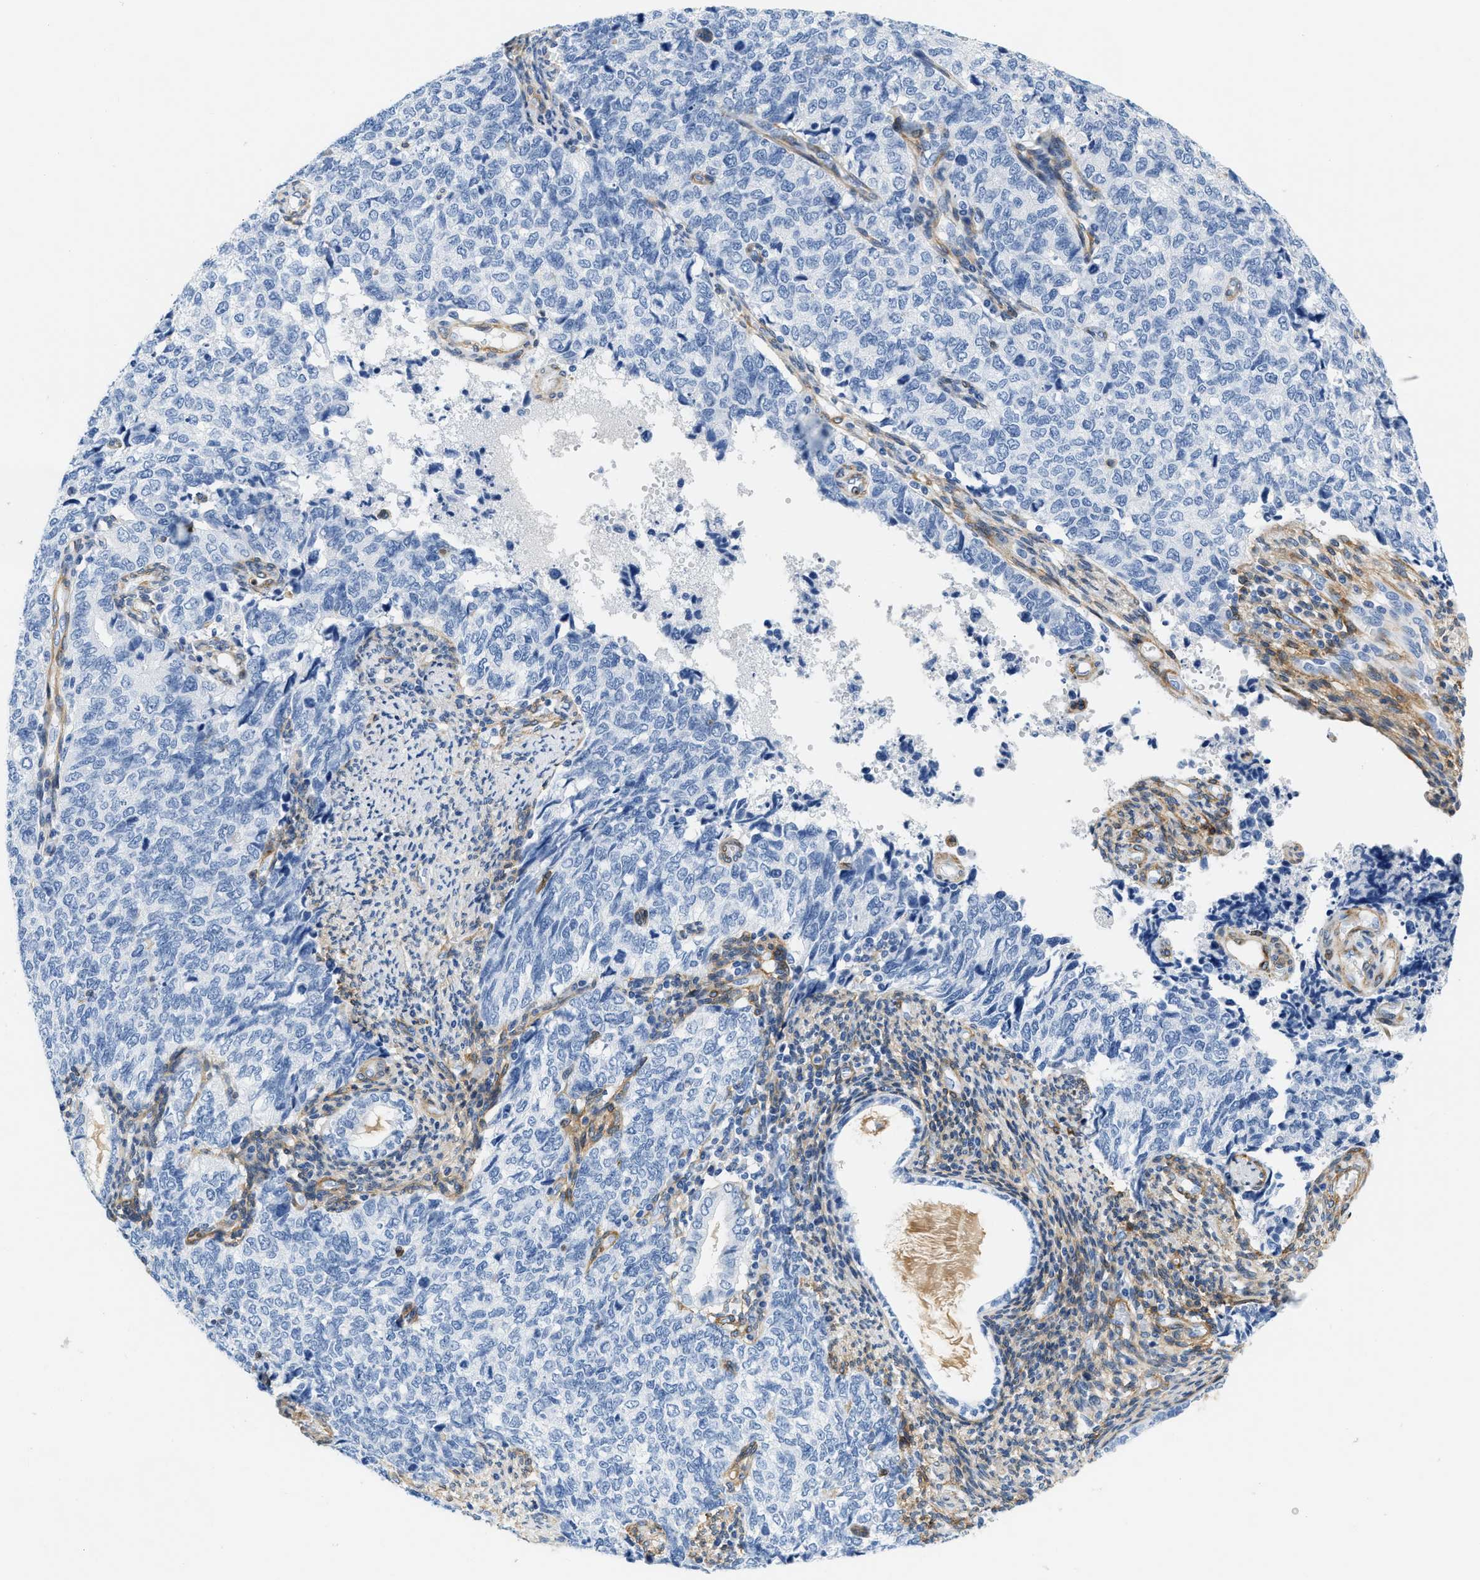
{"staining": {"intensity": "negative", "quantity": "none", "location": "none"}, "tissue": "cervical cancer", "cell_type": "Tumor cells", "image_type": "cancer", "snomed": [{"axis": "morphology", "description": "Squamous cell carcinoma, NOS"}, {"axis": "topography", "description": "Cervix"}], "caption": "Tumor cells are negative for brown protein staining in cervical cancer (squamous cell carcinoma).", "gene": "PDGFRB", "patient": {"sex": "female", "age": 63}}